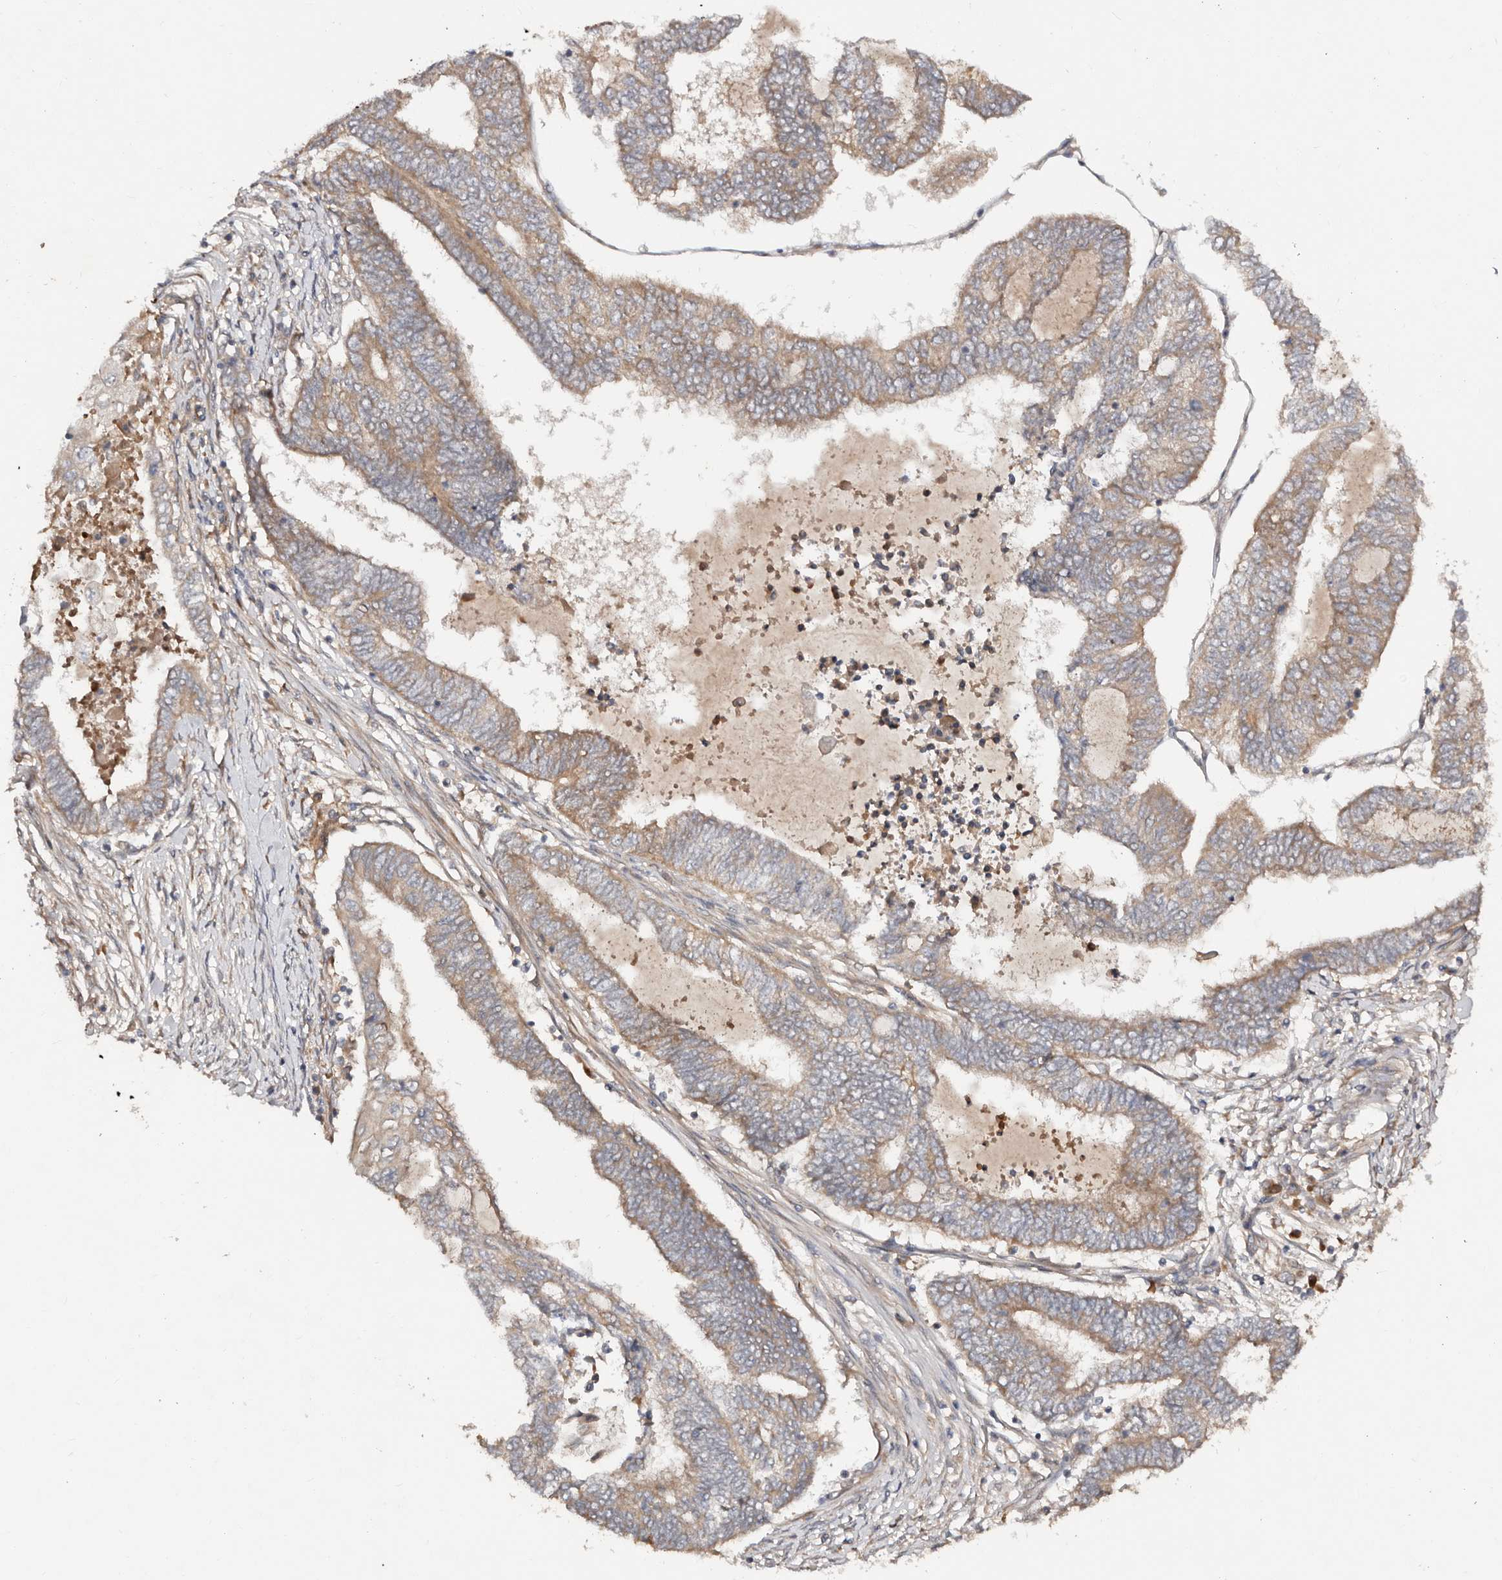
{"staining": {"intensity": "moderate", "quantity": ">75%", "location": "cytoplasmic/membranous"}, "tissue": "endometrial cancer", "cell_type": "Tumor cells", "image_type": "cancer", "snomed": [{"axis": "morphology", "description": "Adenocarcinoma, NOS"}, {"axis": "topography", "description": "Uterus"}, {"axis": "topography", "description": "Endometrium"}], "caption": "Human endometrial cancer stained for a protein (brown) exhibits moderate cytoplasmic/membranous positive expression in about >75% of tumor cells.", "gene": "DENND11", "patient": {"sex": "female", "age": 70}}